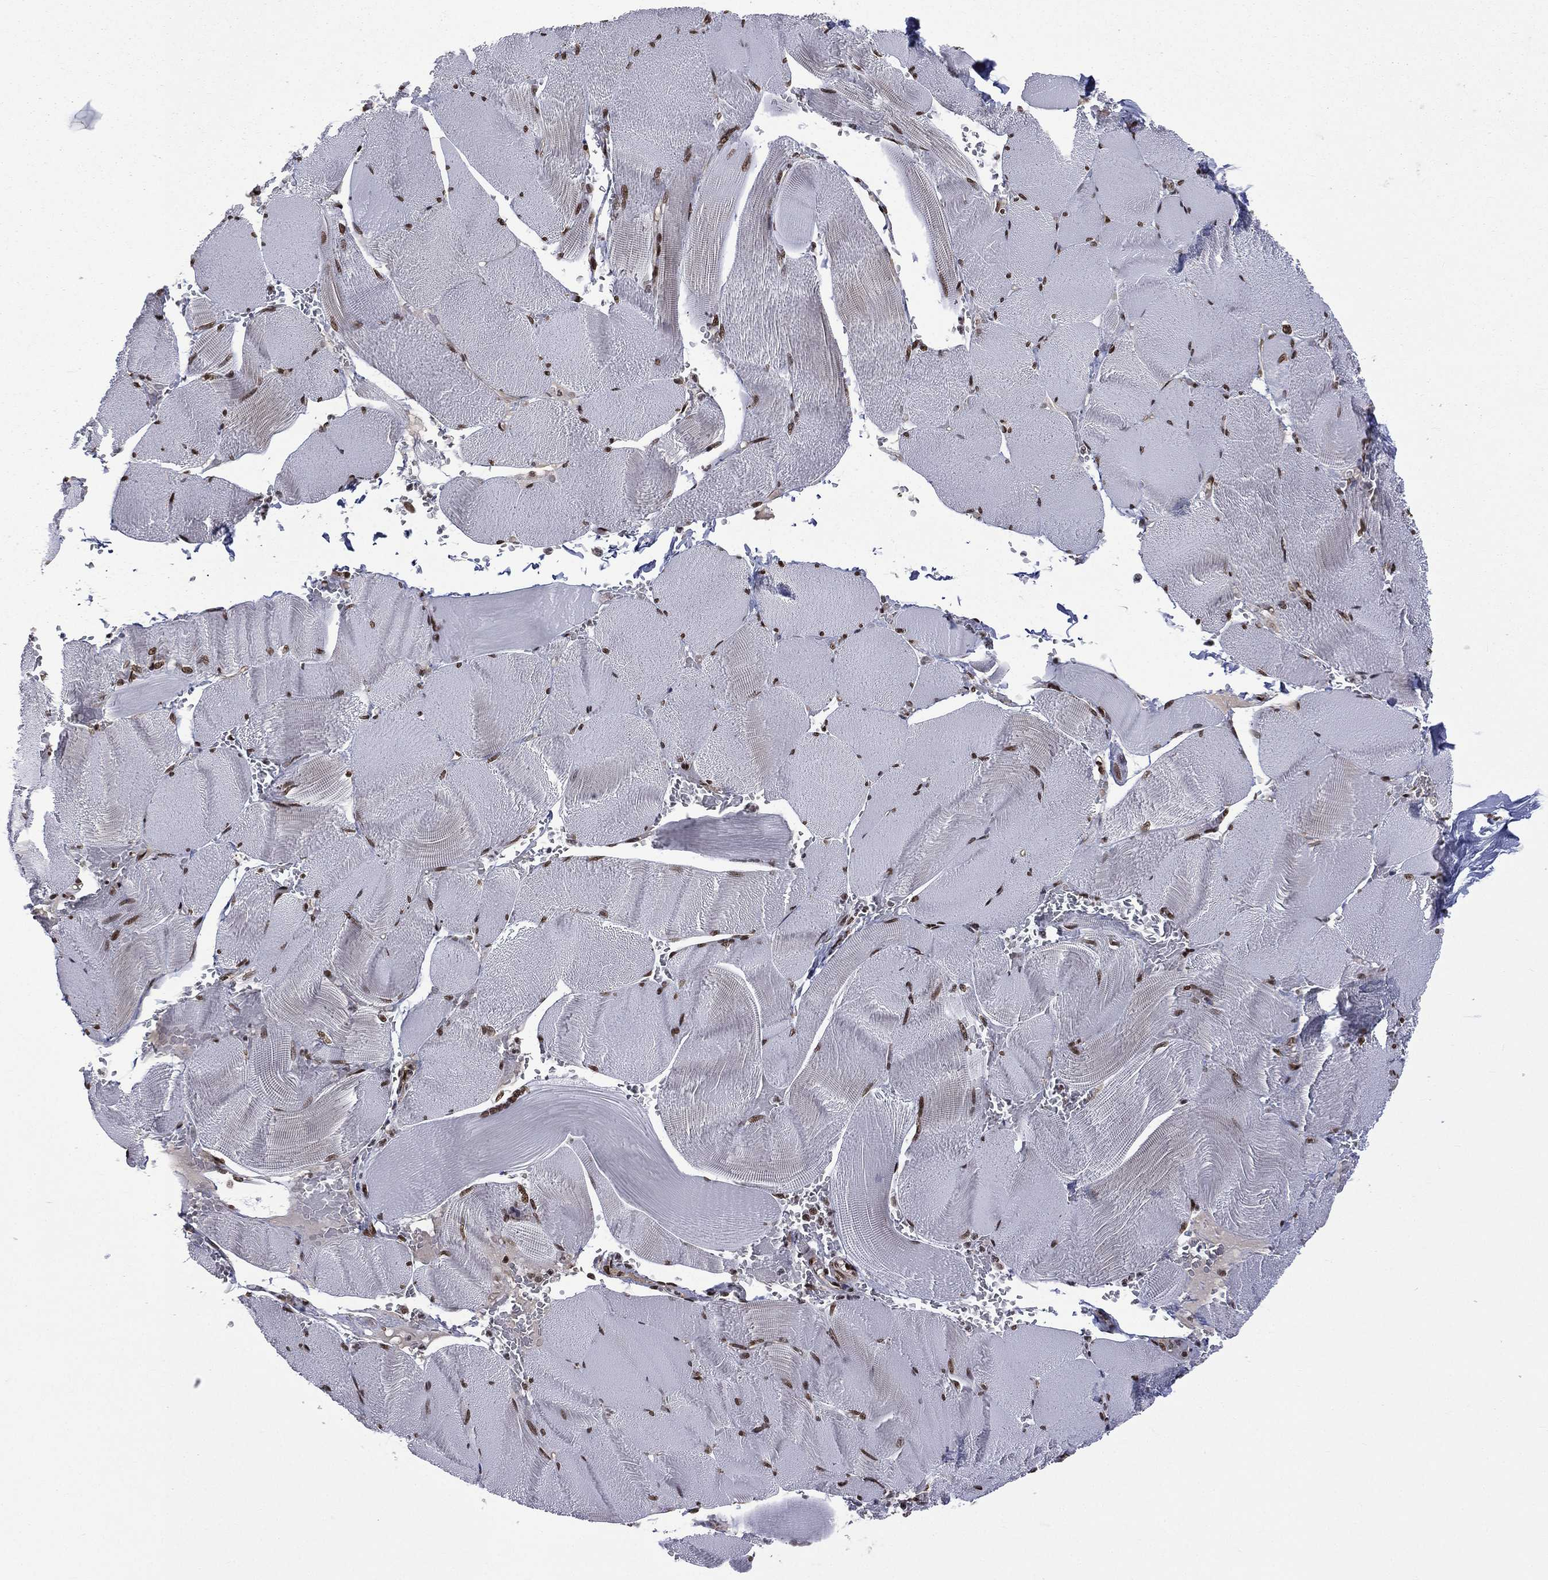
{"staining": {"intensity": "strong", "quantity": ">75%", "location": "nuclear"}, "tissue": "skeletal muscle", "cell_type": "Myocytes", "image_type": "normal", "snomed": [{"axis": "morphology", "description": "Normal tissue, NOS"}, {"axis": "topography", "description": "Skeletal muscle"}], "caption": "This histopathology image shows IHC staining of benign skeletal muscle, with high strong nuclear expression in approximately >75% of myocytes.", "gene": "C5orf24", "patient": {"sex": "male", "age": 56}}